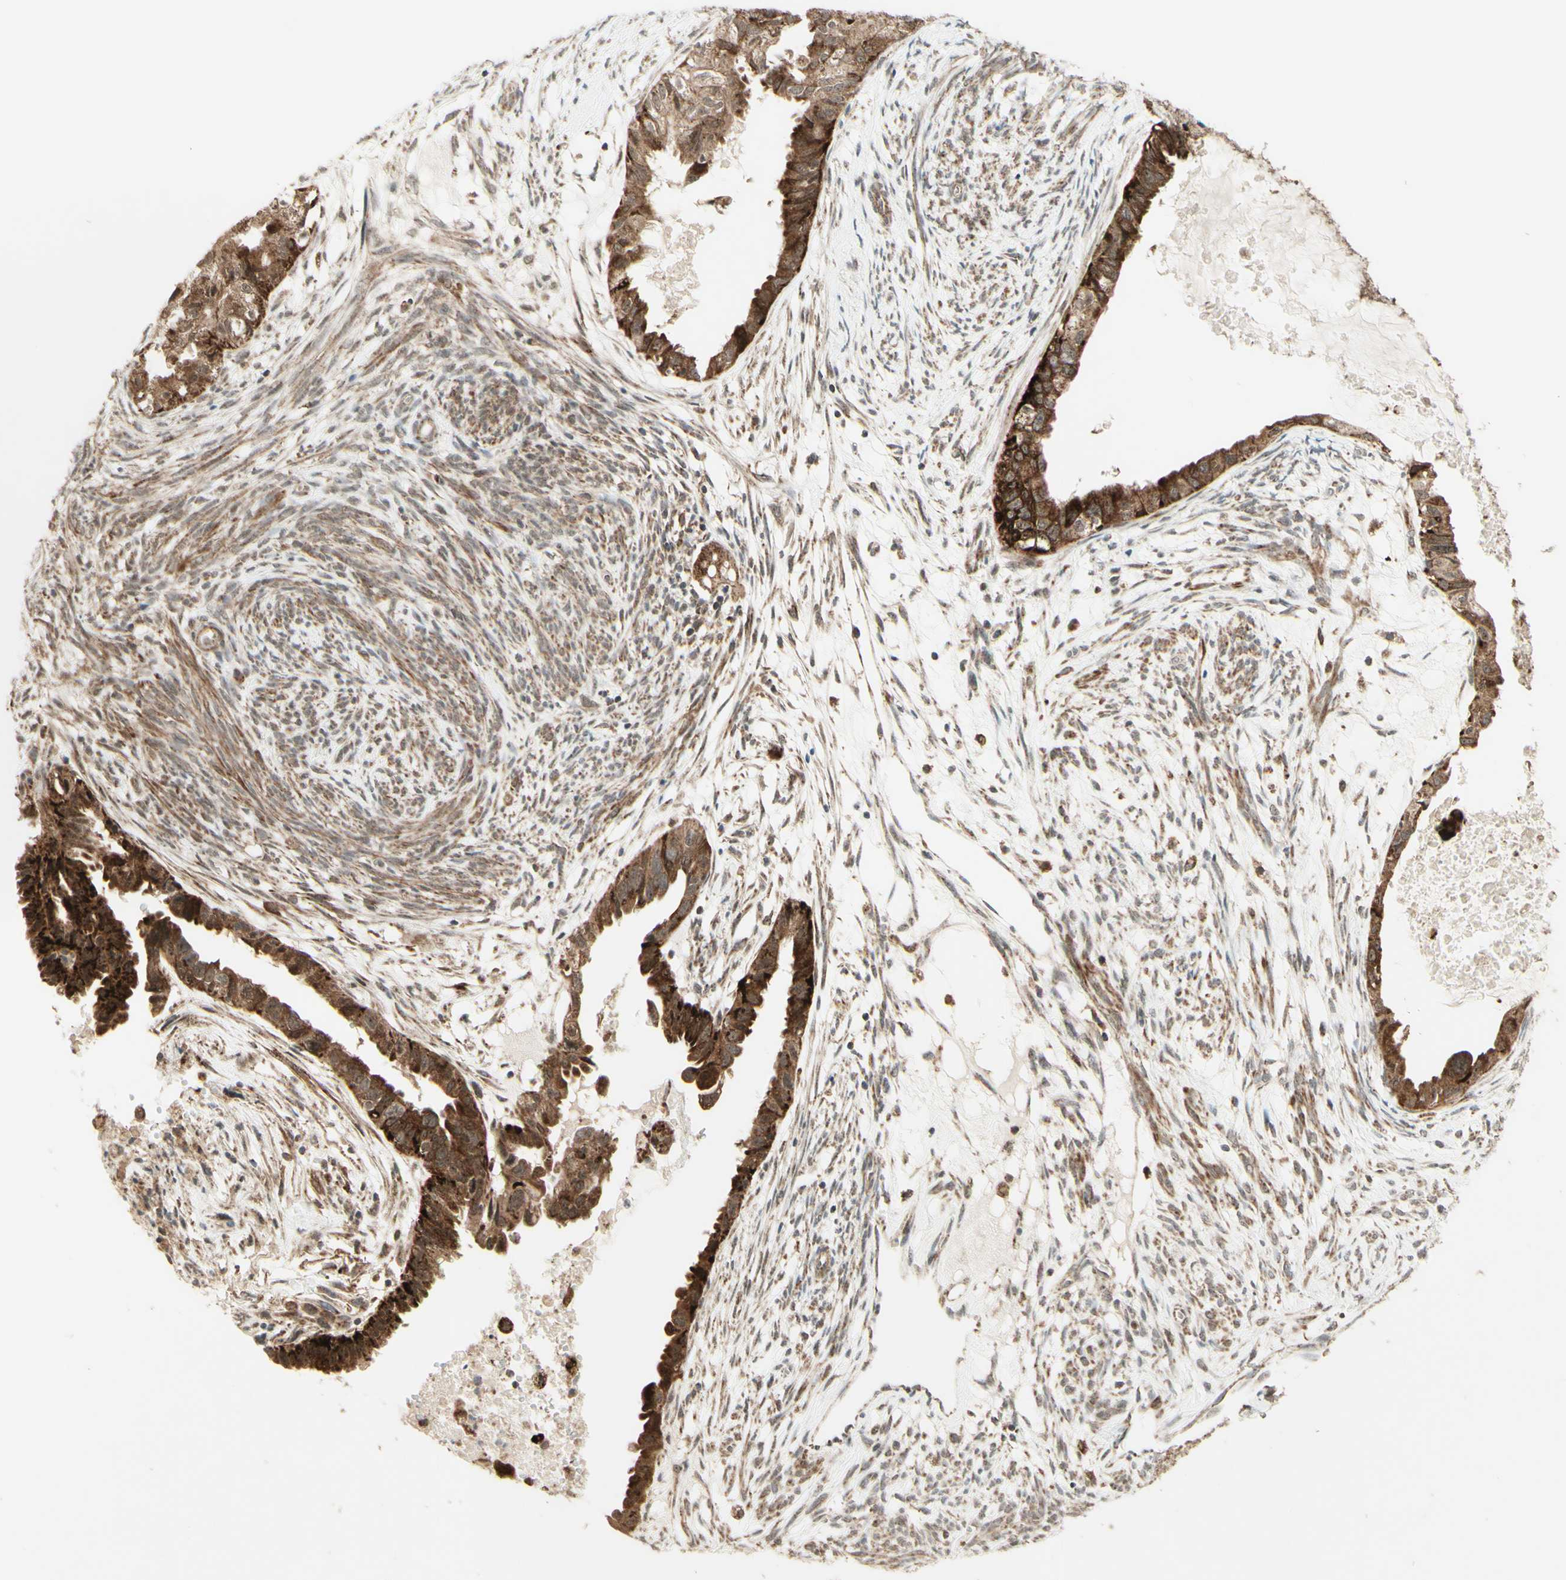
{"staining": {"intensity": "strong", "quantity": ">75%", "location": "cytoplasmic/membranous"}, "tissue": "cervical cancer", "cell_type": "Tumor cells", "image_type": "cancer", "snomed": [{"axis": "morphology", "description": "Normal tissue, NOS"}, {"axis": "morphology", "description": "Adenocarcinoma, NOS"}, {"axis": "topography", "description": "Cervix"}, {"axis": "topography", "description": "Endometrium"}], "caption": "Protein staining of adenocarcinoma (cervical) tissue shows strong cytoplasmic/membranous positivity in about >75% of tumor cells.", "gene": "DHRS3", "patient": {"sex": "female", "age": 86}}